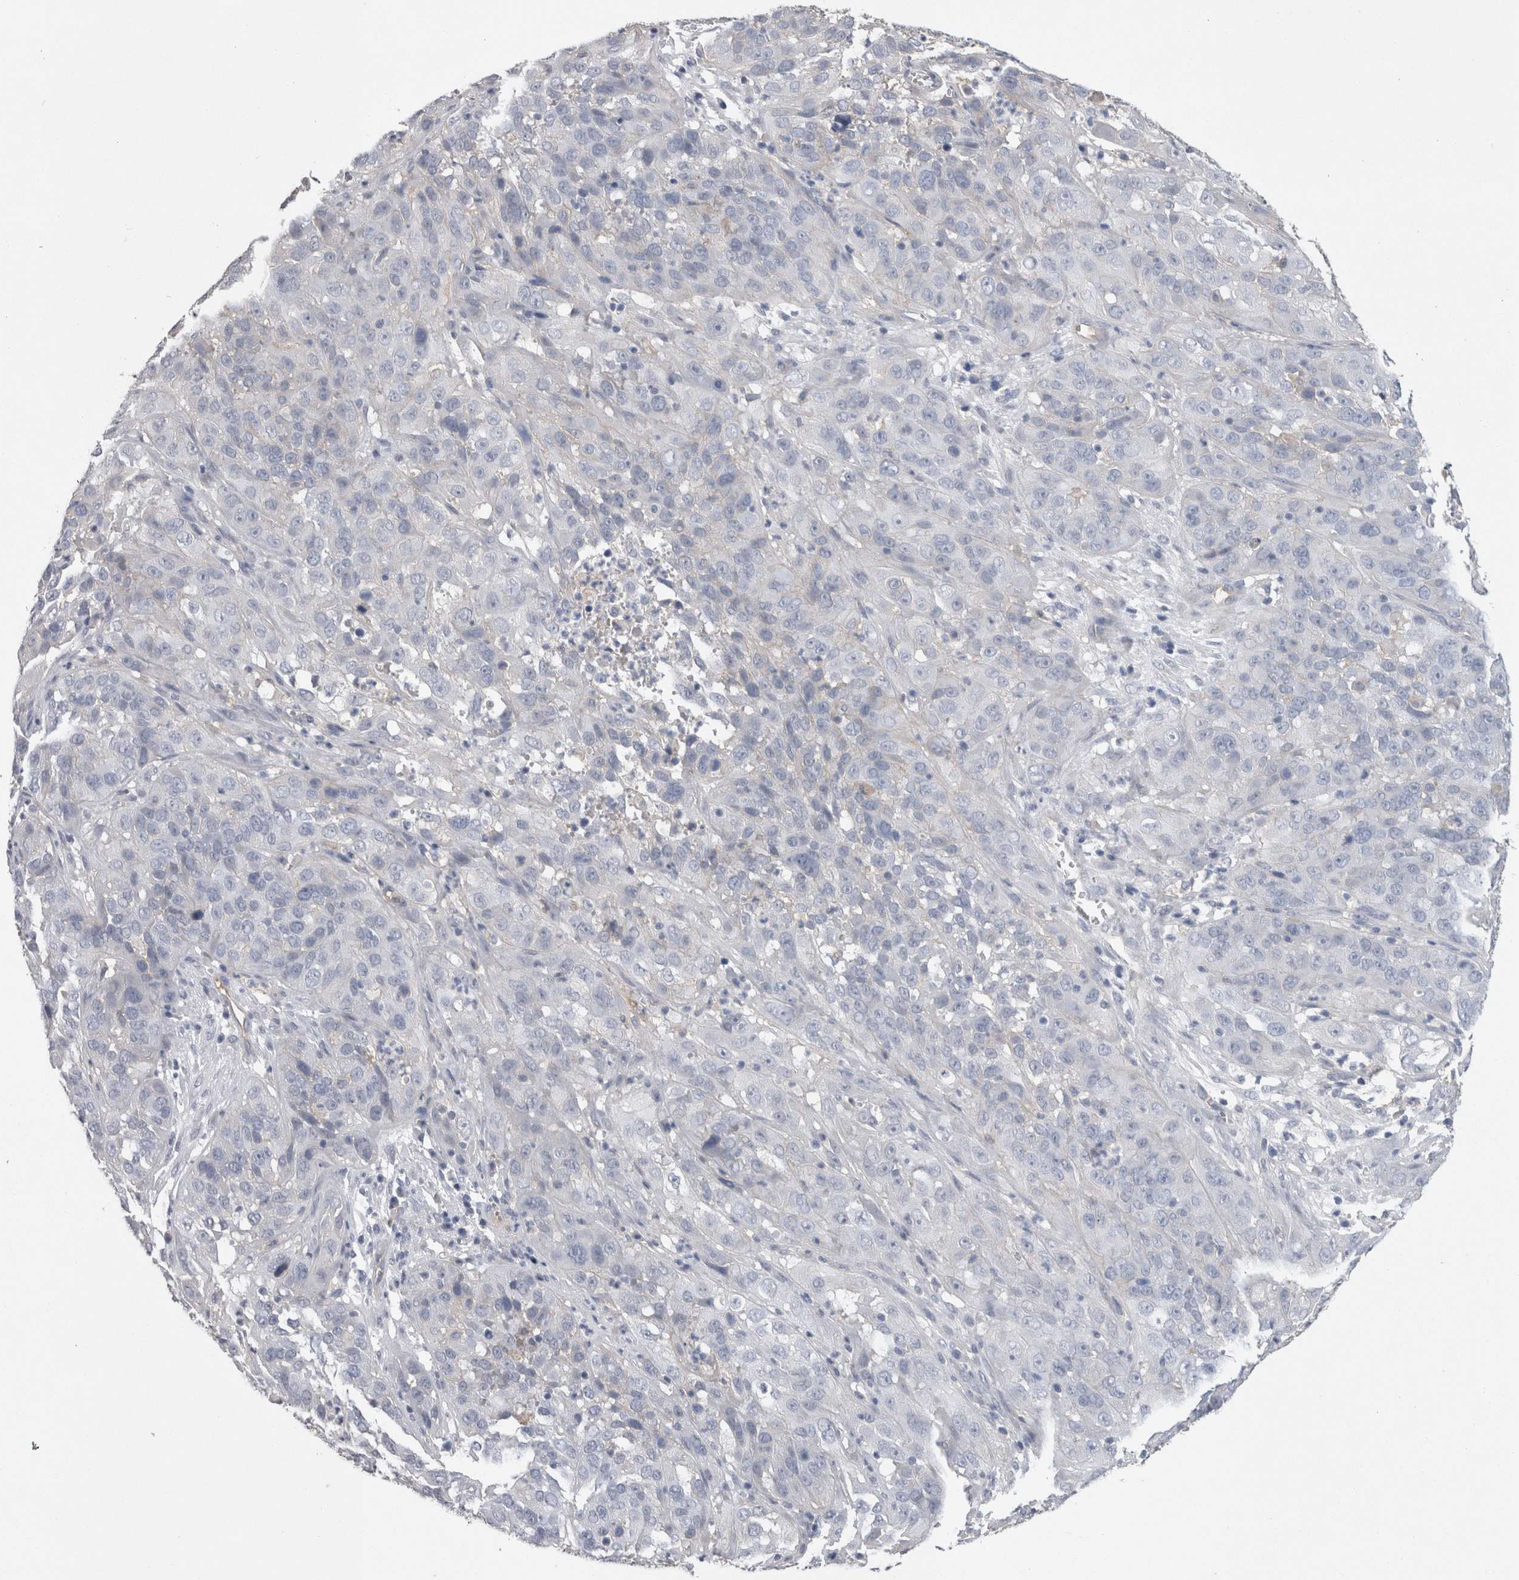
{"staining": {"intensity": "negative", "quantity": "none", "location": "none"}, "tissue": "cervical cancer", "cell_type": "Tumor cells", "image_type": "cancer", "snomed": [{"axis": "morphology", "description": "Squamous cell carcinoma, NOS"}, {"axis": "topography", "description": "Cervix"}], "caption": "Human cervical cancer stained for a protein using IHC exhibits no expression in tumor cells.", "gene": "NECTIN2", "patient": {"sex": "female", "age": 32}}